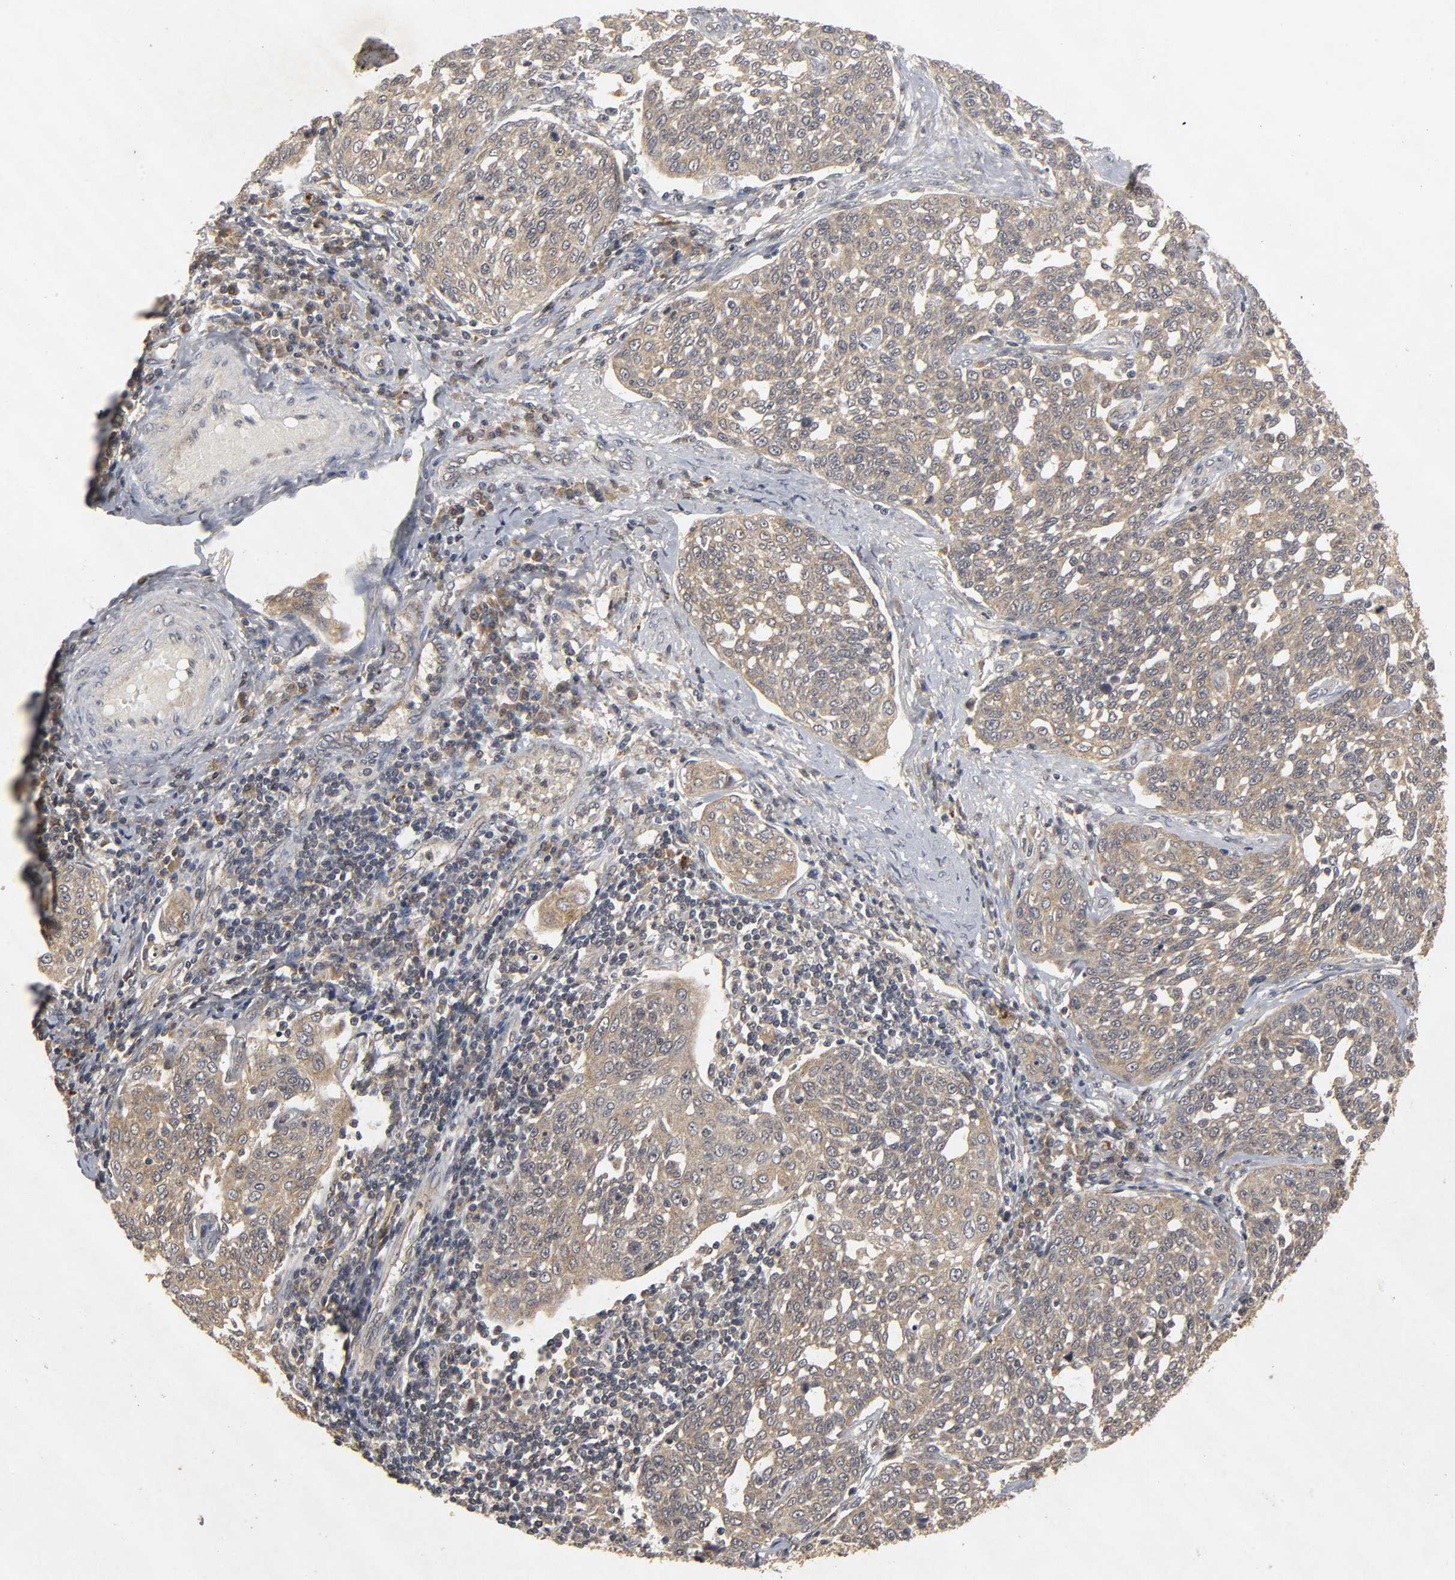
{"staining": {"intensity": "weak", "quantity": "25%-75%", "location": "cytoplasmic/membranous"}, "tissue": "cervical cancer", "cell_type": "Tumor cells", "image_type": "cancer", "snomed": [{"axis": "morphology", "description": "Squamous cell carcinoma, NOS"}, {"axis": "topography", "description": "Cervix"}], "caption": "About 25%-75% of tumor cells in human cervical cancer (squamous cell carcinoma) display weak cytoplasmic/membranous protein staining as visualized by brown immunohistochemical staining.", "gene": "TRAF6", "patient": {"sex": "female", "age": 34}}